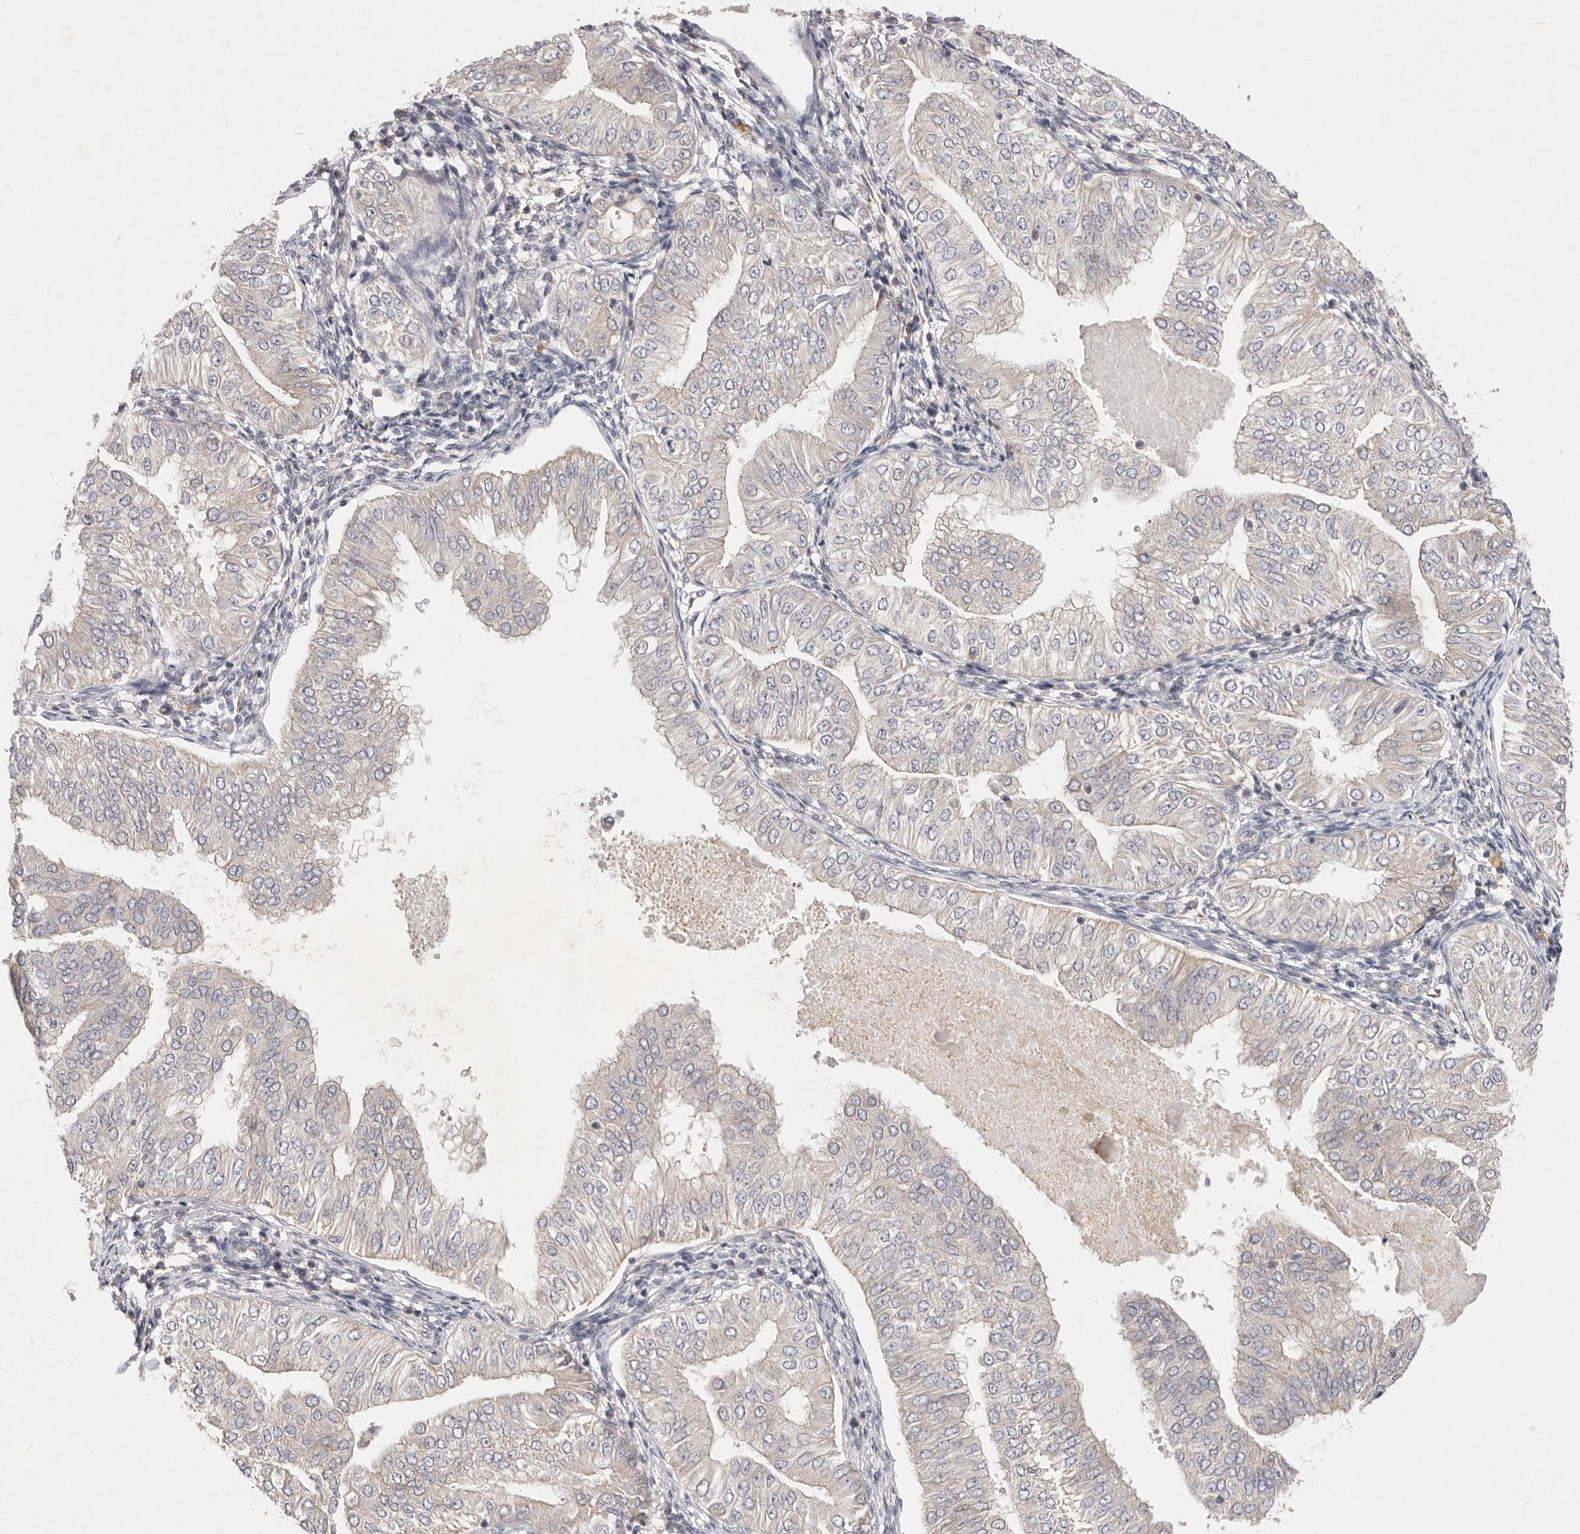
{"staining": {"intensity": "negative", "quantity": "none", "location": "none"}, "tissue": "endometrial cancer", "cell_type": "Tumor cells", "image_type": "cancer", "snomed": [{"axis": "morphology", "description": "Normal tissue, NOS"}, {"axis": "morphology", "description": "Adenocarcinoma, NOS"}, {"axis": "topography", "description": "Endometrium"}], "caption": "High magnification brightfield microscopy of endometrial cancer (adenocarcinoma) stained with DAB (brown) and counterstained with hematoxylin (blue): tumor cells show no significant staining.", "gene": "USP49", "patient": {"sex": "female", "age": 53}}